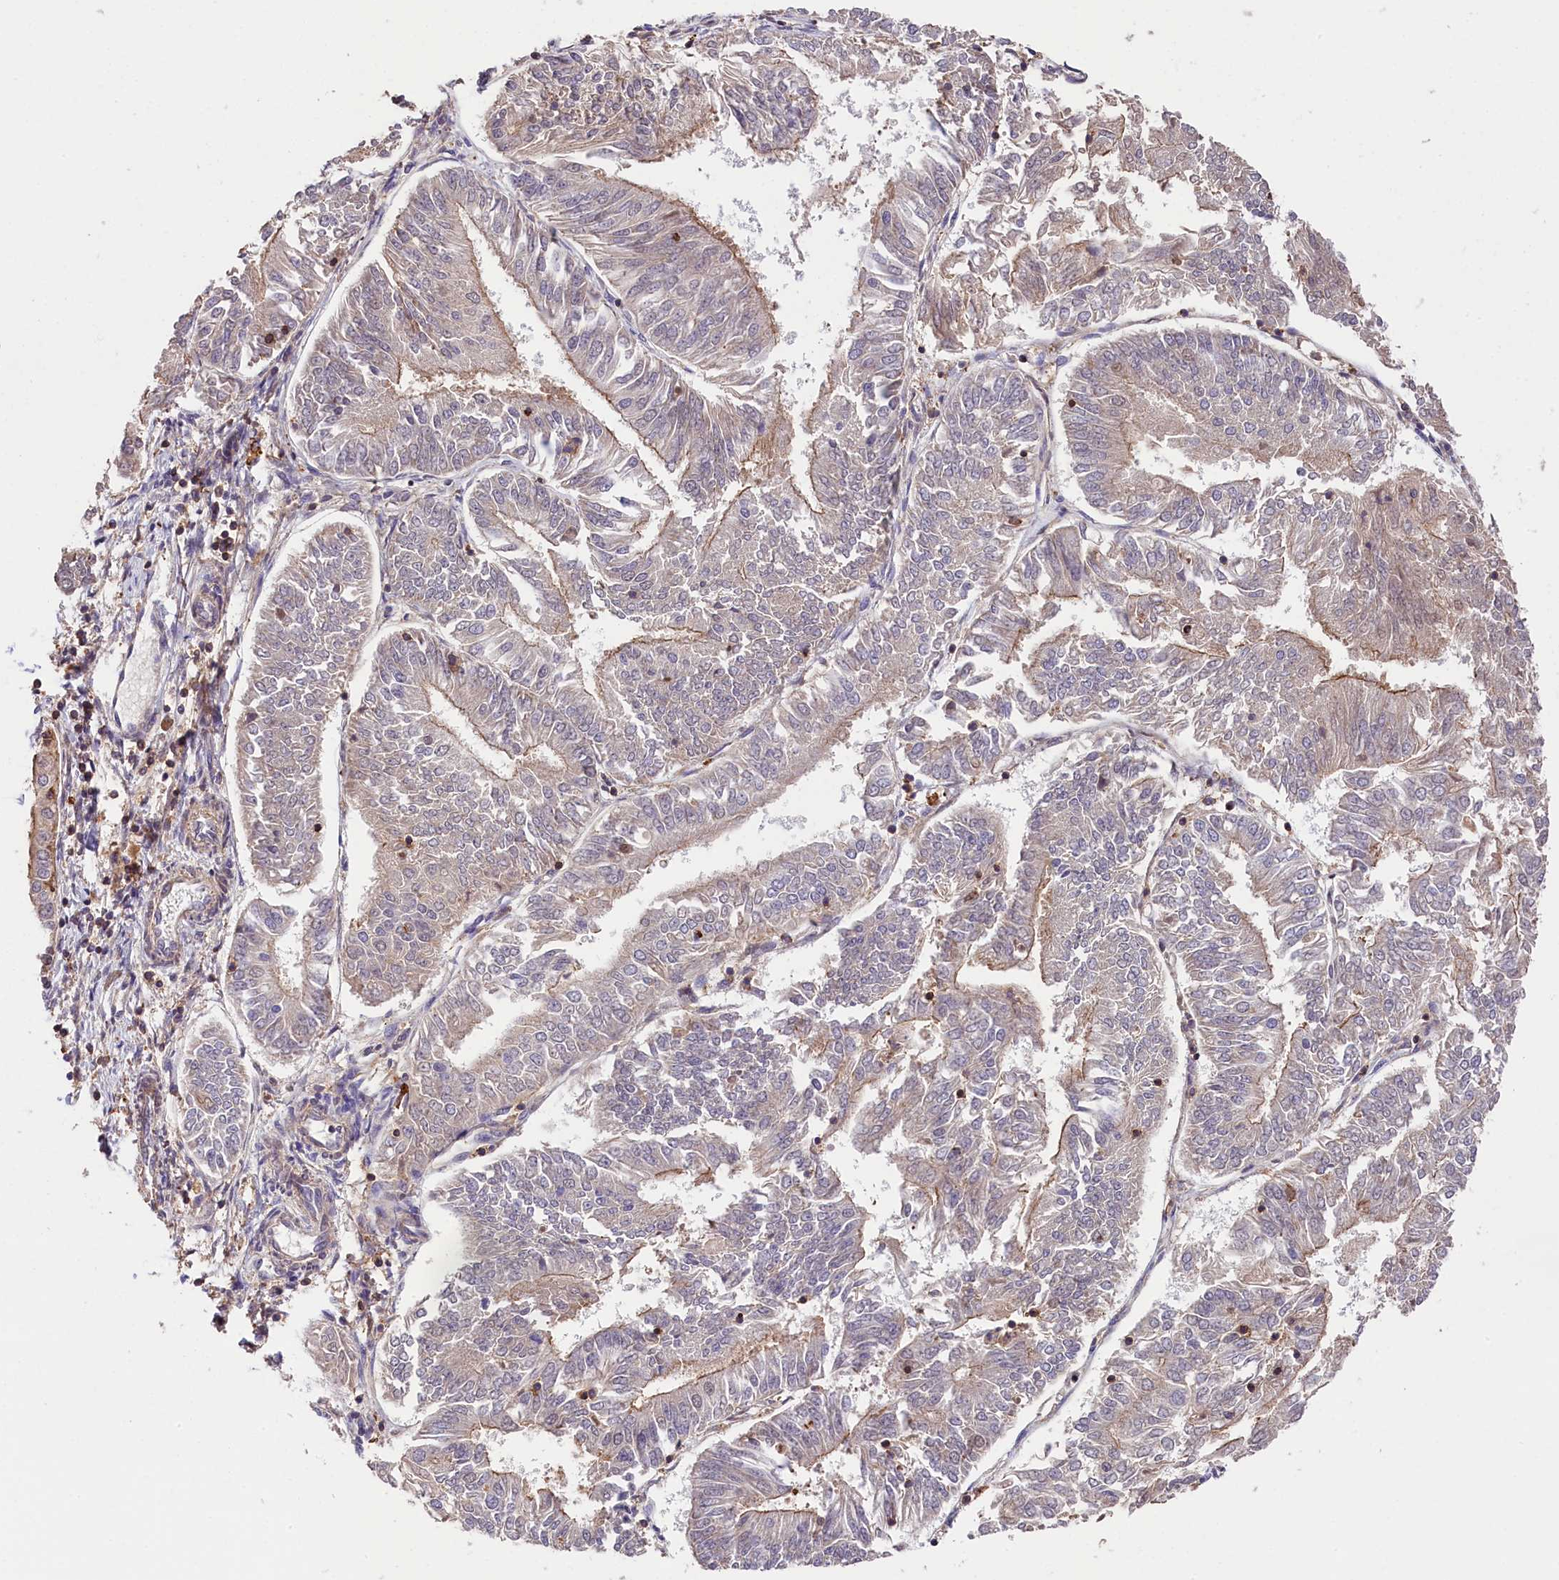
{"staining": {"intensity": "weak", "quantity": "<25%", "location": "cytoplasmic/membranous"}, "tissue": "endometrial cancer", "cell_type": "Tumor cells", "image_type": "cancer", "snomed": [{"axis": "morphology", "description": "Adenocarcinoma, NOS"}, {"axis": "topography", "description": "Endometrium"}], "caption": "Histopathology image shows no protein positivity in tumor cells of endometrial cancer tissue. Brightfield microscopy of immunohistochemistry stained with DAB (3,3'-diaminobenzidine) (brown) and hematoxylin (blue), captured at high magnification.", "gene": "SKIDA1", "patient": {"sex": "female", "age": 58}}